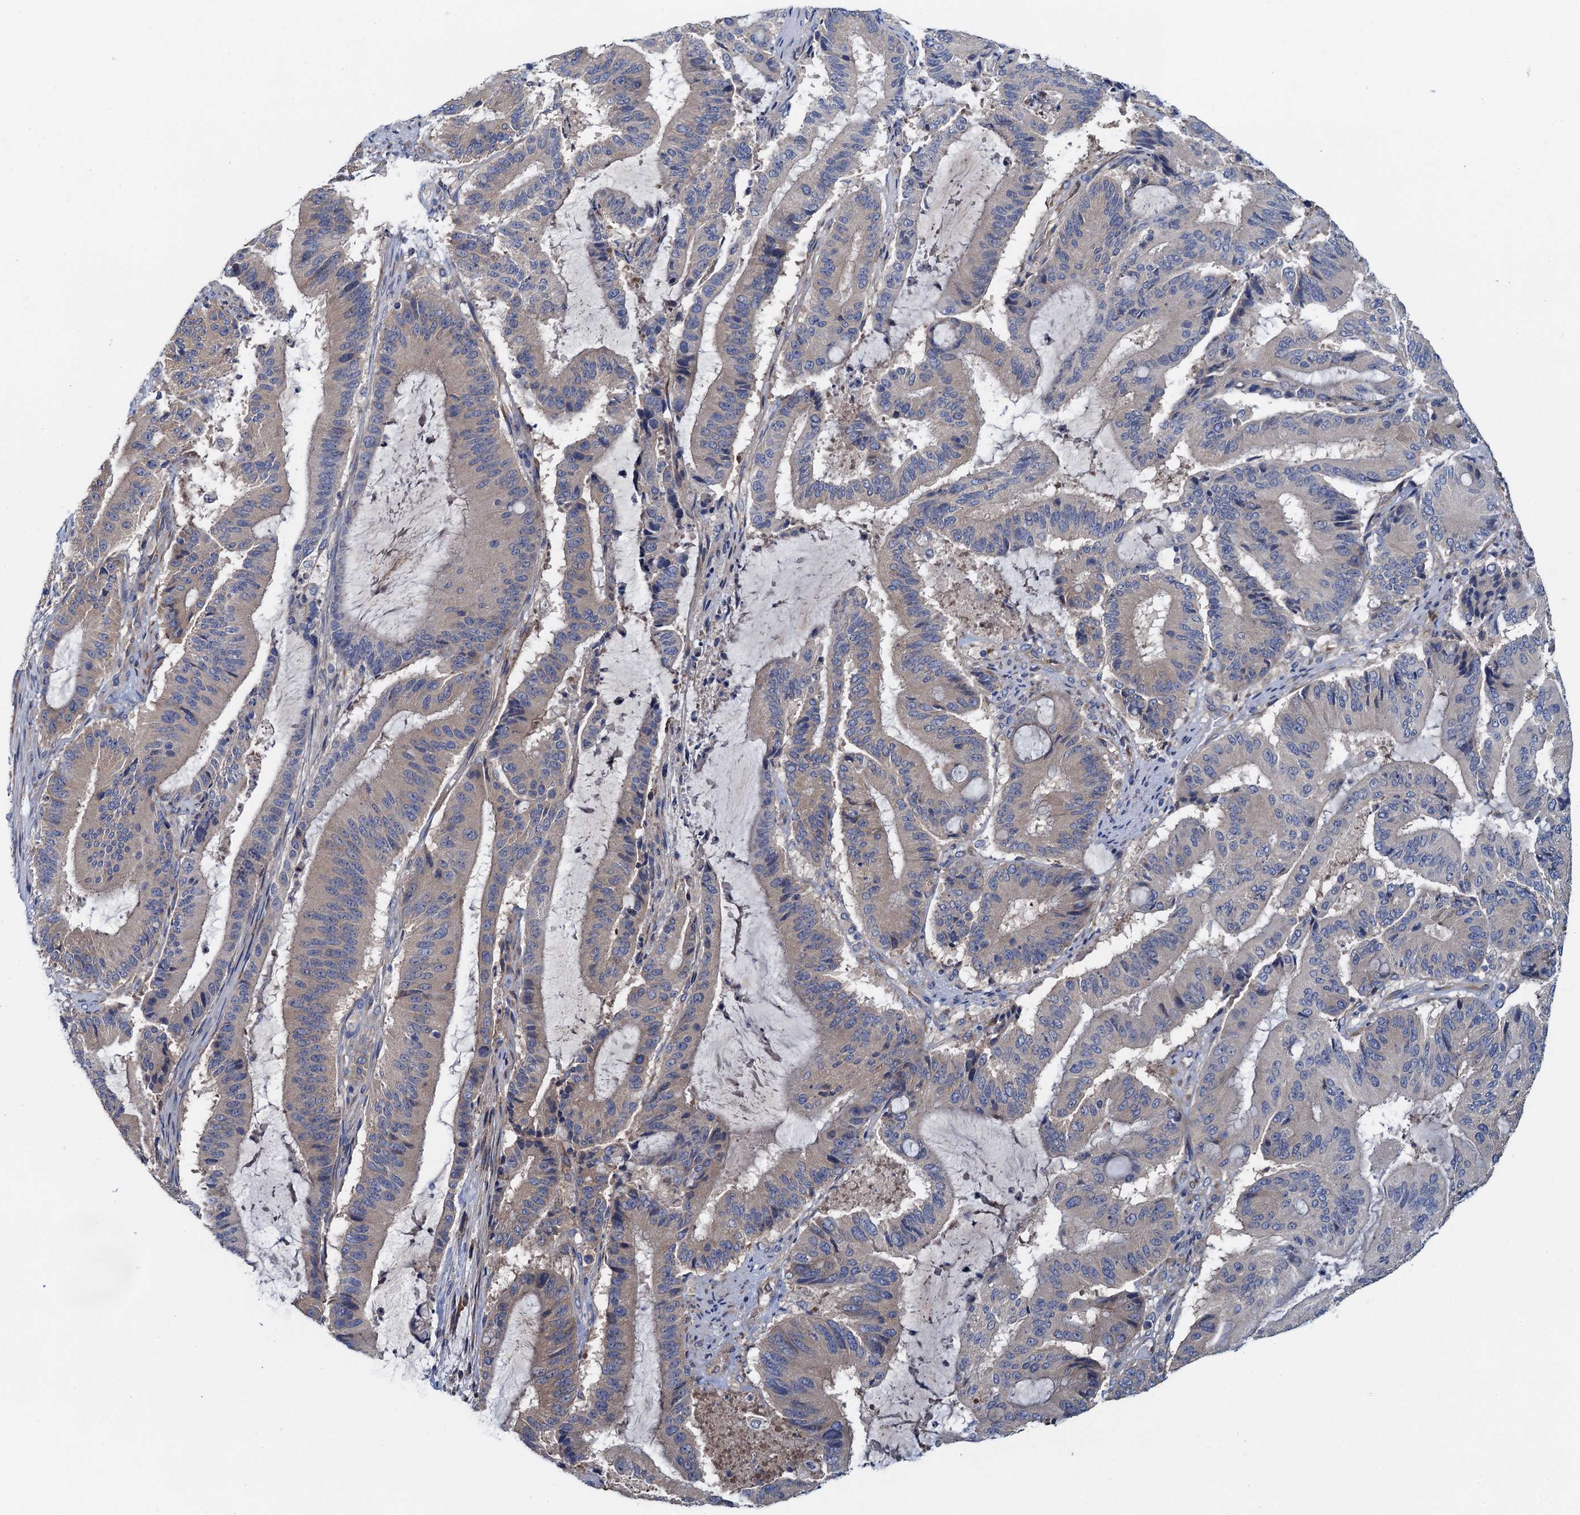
{"staining": {"intensity": "weak", "quantity": "<25%", "location": "cytoplasmic/membranous"}, "tissue": "liver cancer", "cell_type": "Tumor cells", "image_type": "cancer", "snomed": [{"axis": "morphology", "description": "Normal tissue, NOS"}, {"axis": "morphology", "description": "Cholangiocarcinoma"}, {"axis": "topography", "description": "Liver"}, {"axis": "topography", "description": "Peripheral nerve tissue"}], "caption": "Liver cancer stained for a protein using IHC reveals no expression tumor cells.", "gene": "ADCY9", "patient": {"sex": "female", "age": 73}}